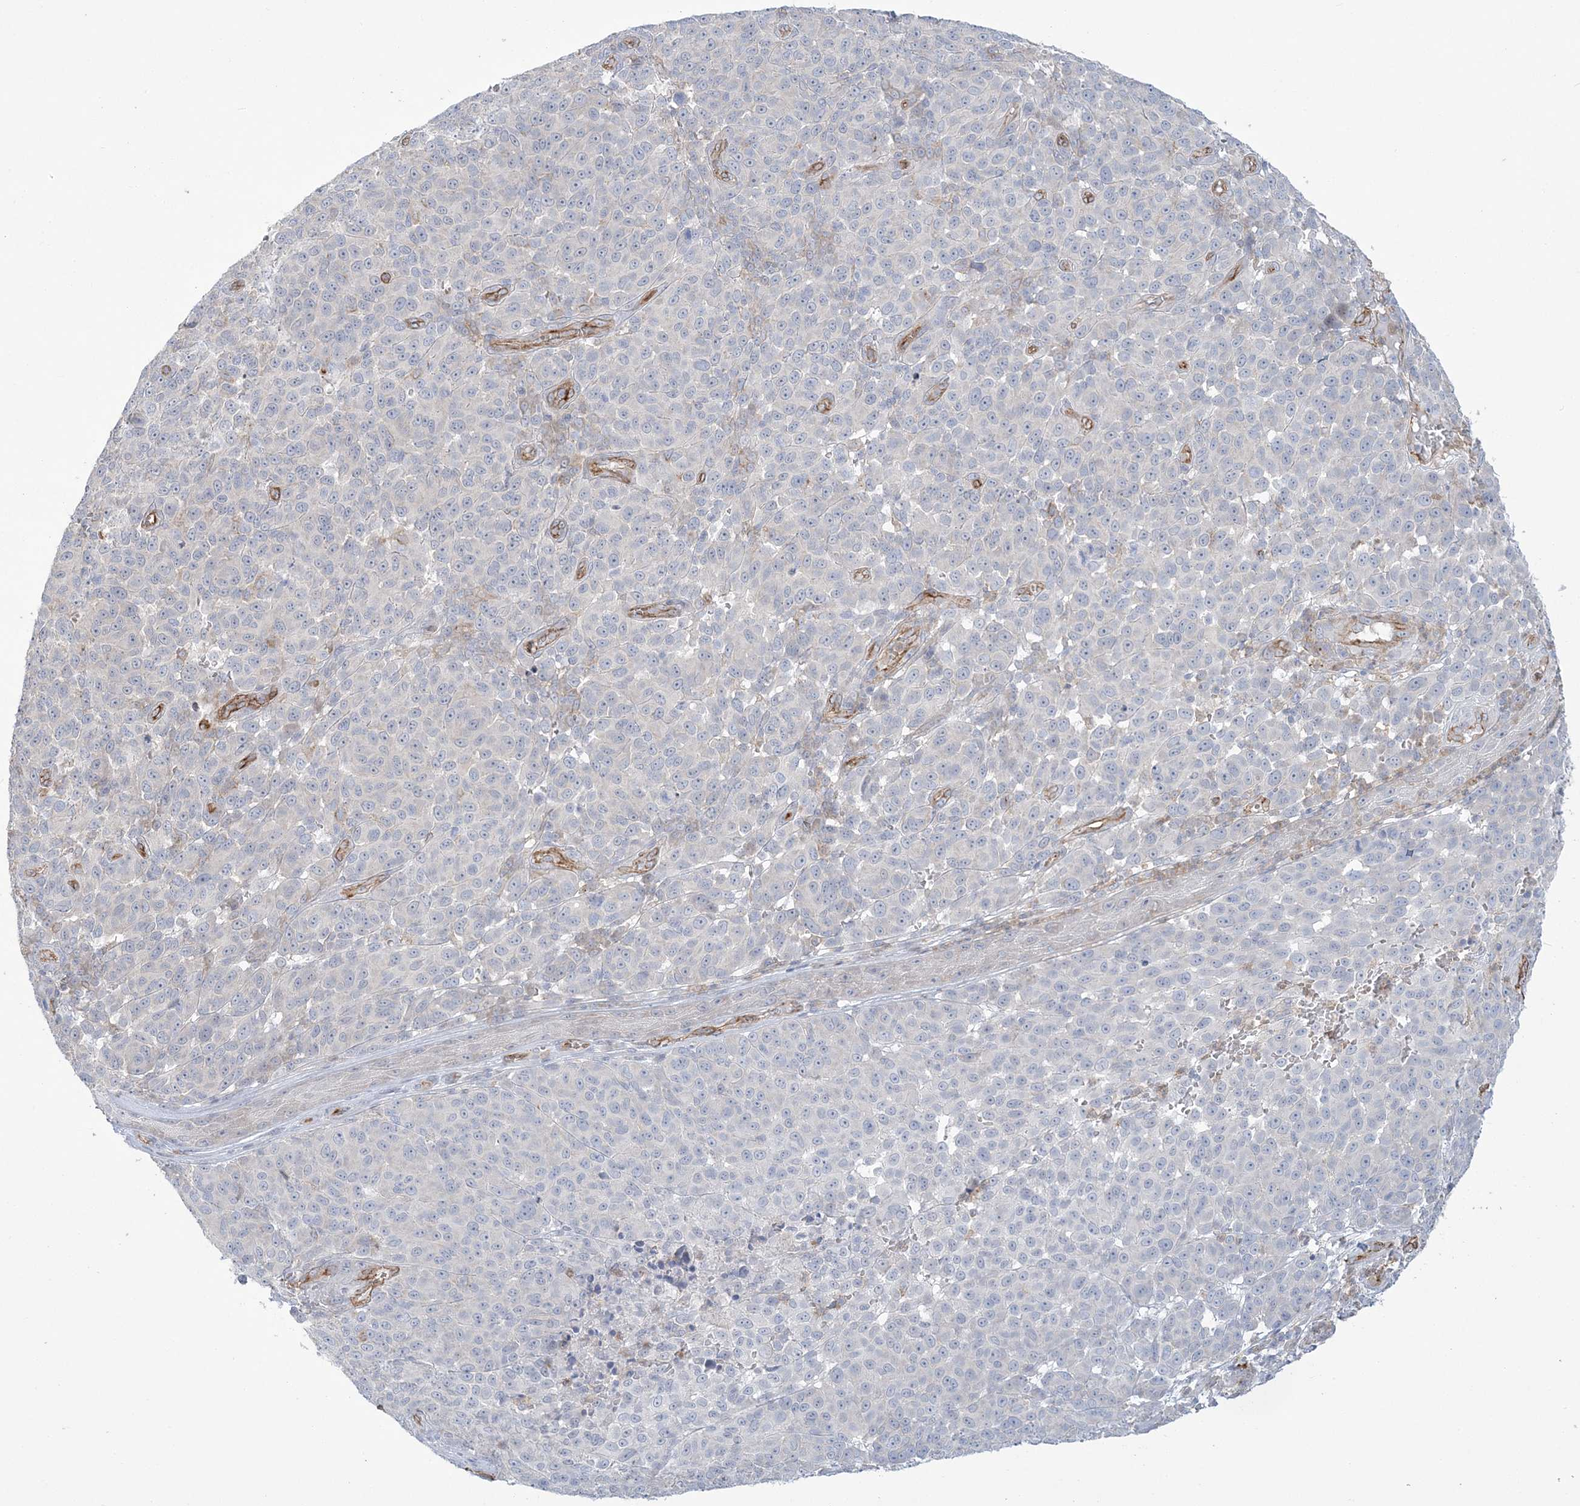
{"staining": {"intensity": "negative", "quantity": "none", "location": "none"}, "tissue": "melanoma", "cell_type": "Tumor cells", "image_type": "cancer", "snomed": [{"axis": "morphology", "description": "Malignant melanoma, NOS"}, {"axis": "topography", "description": "Skin"}], "caption": "There is no significant expression in tumor cells of melanoma.", "gene": "FARSB", "patient": {"sex": "male", "age": 49}}